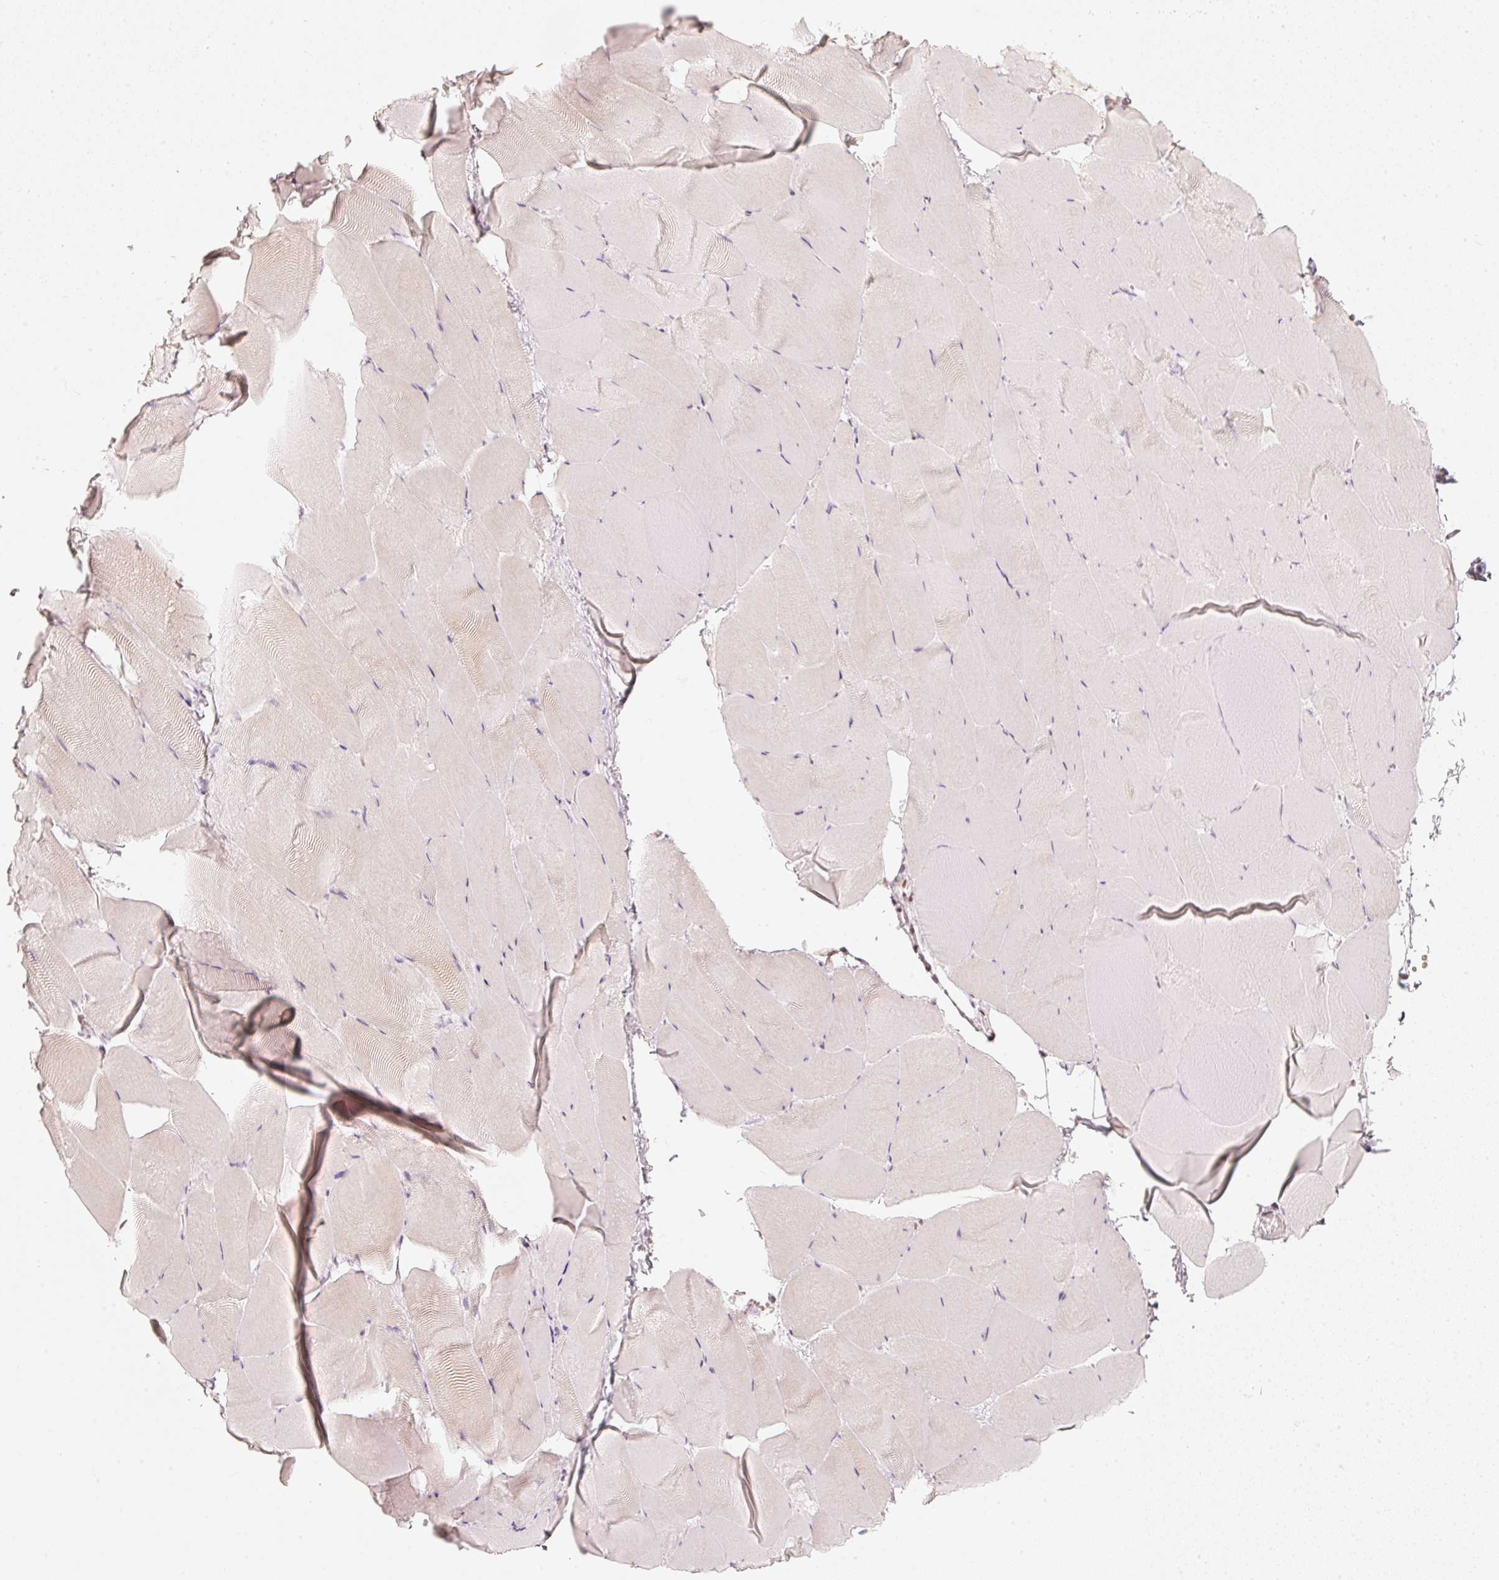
{"staining": {"intensity": "negative", "quantity": "none", "location": "none"}, "tissue": "skeletal muscle", "cell_type": "Myocytes", "image_type": "normal", "snomed": [{"axis": "morphology", "description": "Normal tissue, NOS"}, {"axis": "topography", "description": "Skeletal muscle"}], "caption": "An immunohistochemistry photomicrograph of benign skeletal muscle is shown. There is no staining in myocytes of skeletal muscle. (DAB immunohistochemistry (IHC) with hematoxylin counter stain).", "gene": "PPP1R10", "patient": {"sex": "female", "age": 64}}